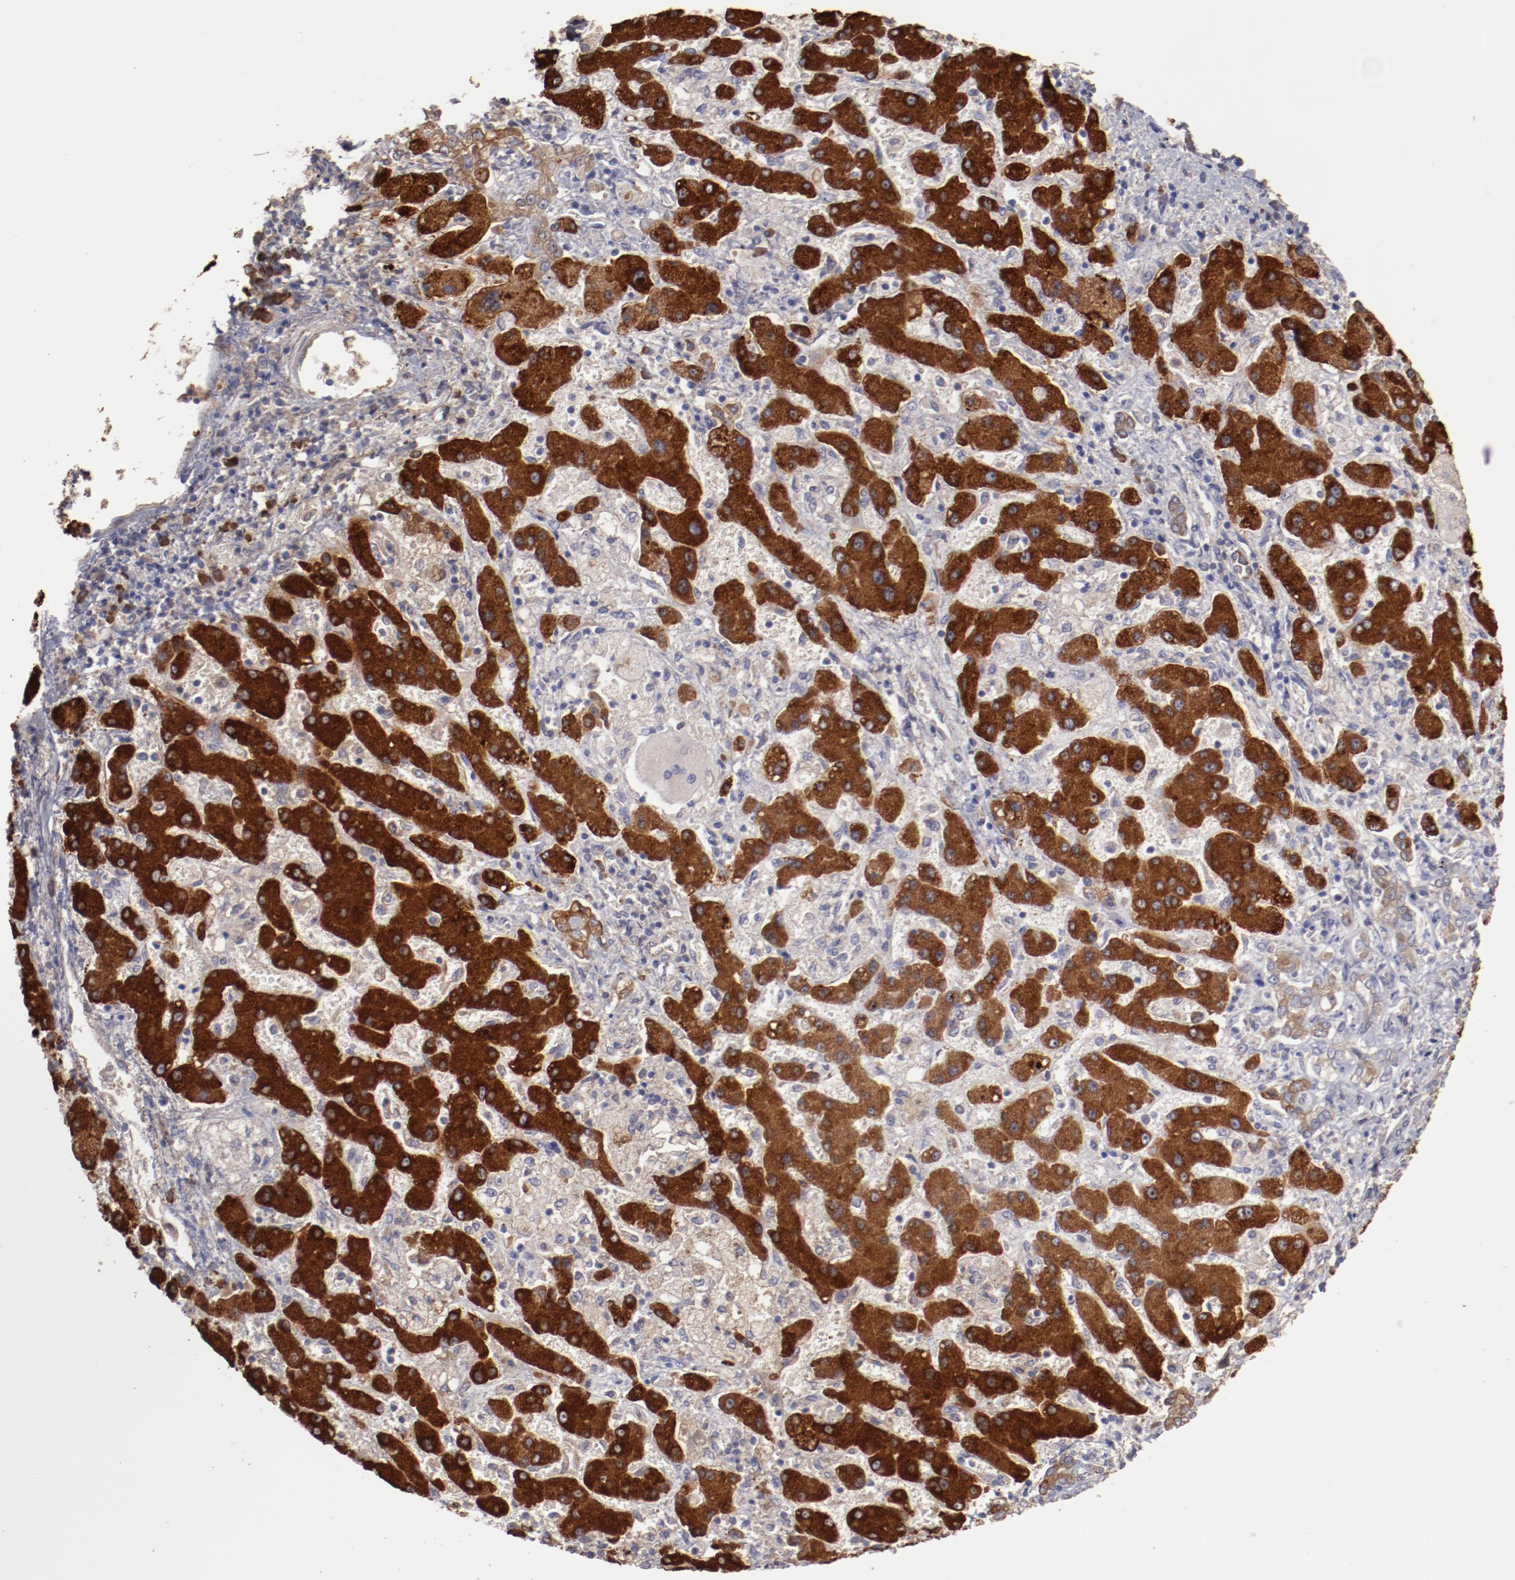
{"staining": {"intensity": "weak", "quantity": "25%-75%", "location": "cytoplasmic/membranous"}, "tissue": "liver cancer", "cell_type": "Tumor cells", "image_type": "cancer", "snomed": [{"axis": "morphology", "description": "Cholangiocarcinoma"}, {"axis": "topography", "description": "Liver"}], "caption": "Human liver cholangiocarcinoma stained with a protein marker shows weak staining in tumor cells.", "gene": "ENTPD5", "patient": {"sex": "male", "age": 50}}